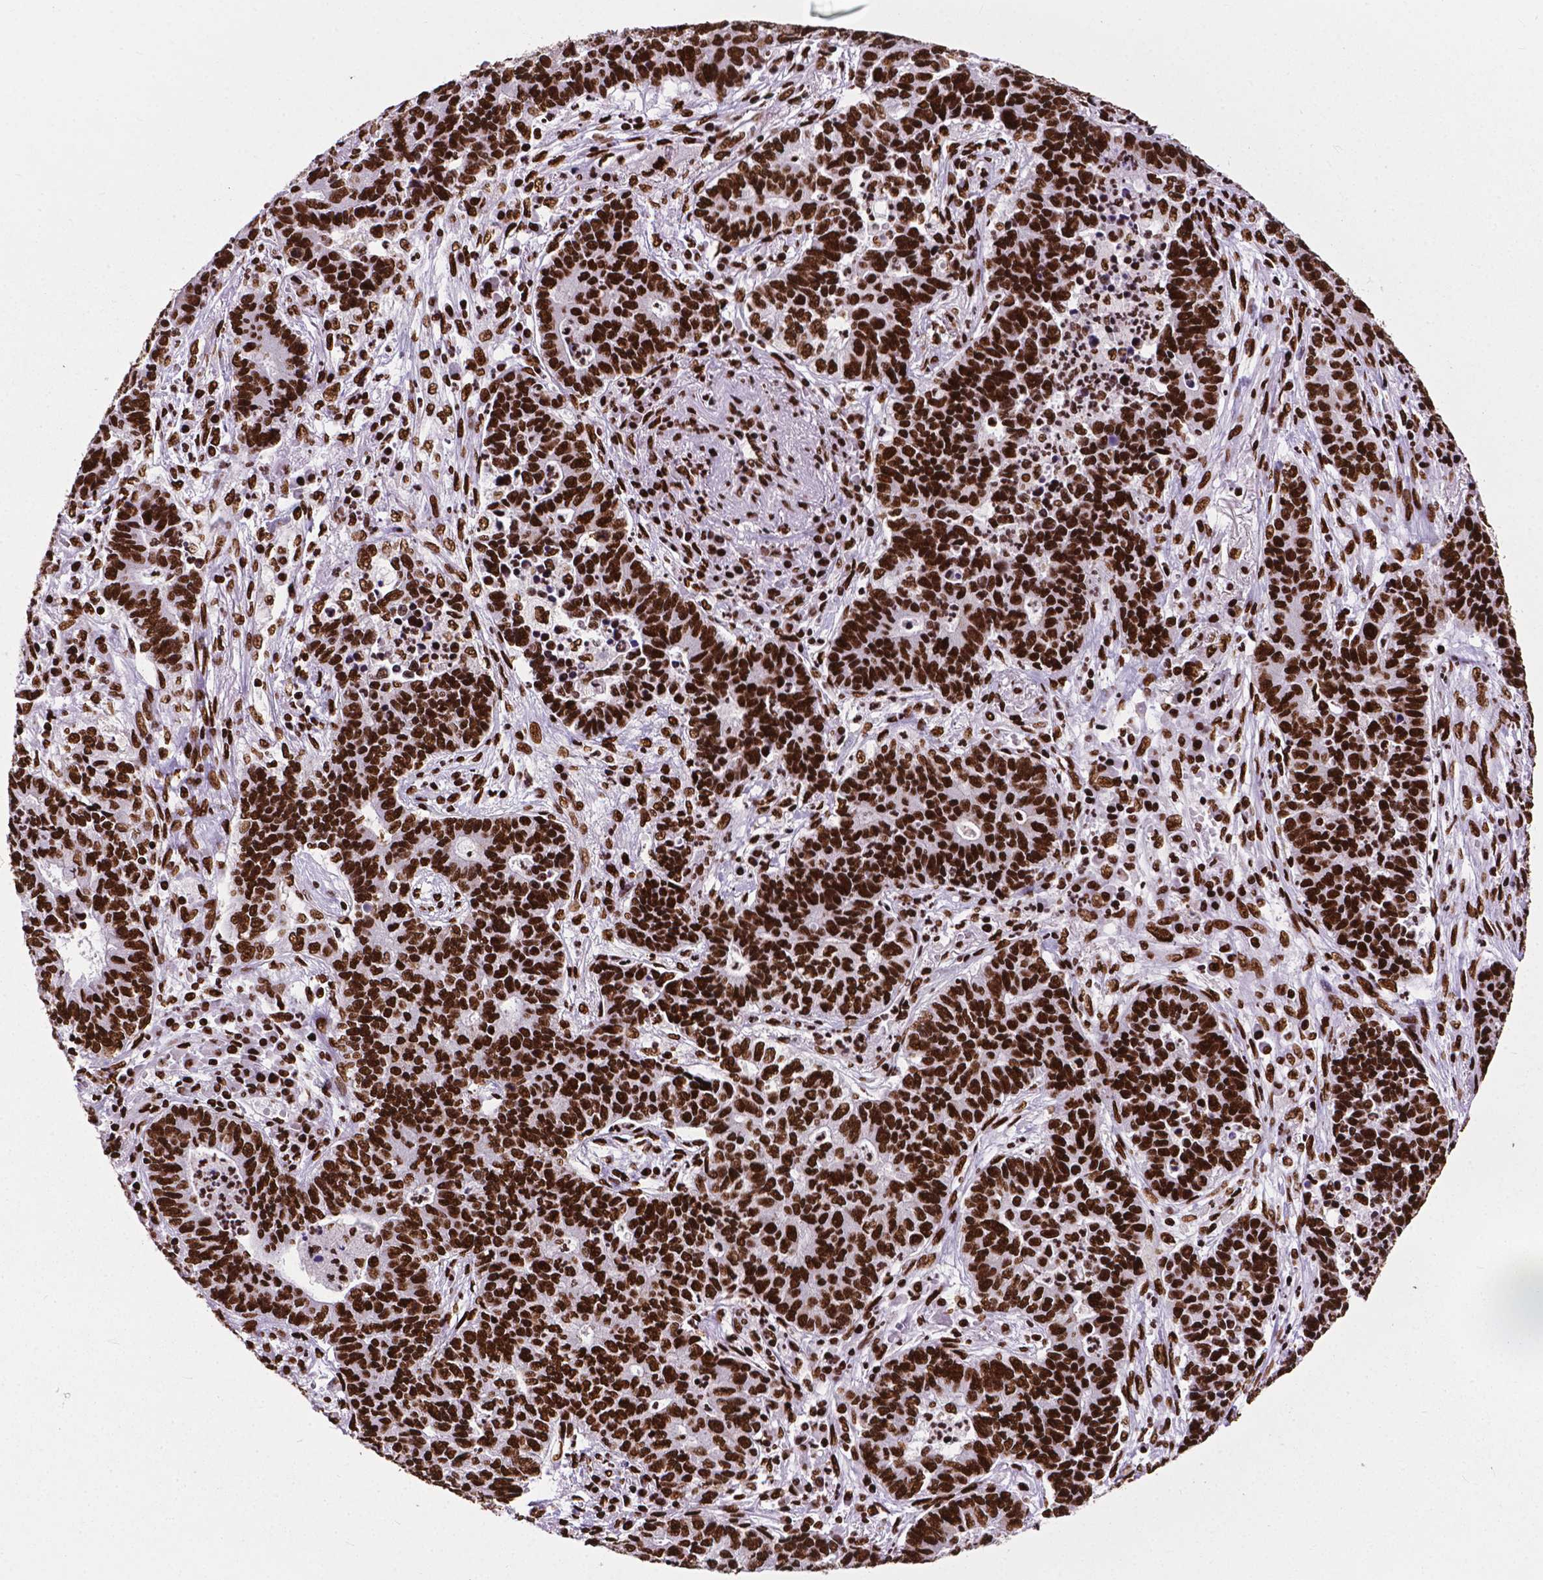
{"staining": {"intensity": "strong", "quantity": ">75%", "location": "nuclear"}, "tissue": "lung cancer", "cell_type": "Tumor cells", "image_type": "cancer", "snomed": [{"axis": "morphology", "description": "Adenocarcinoma, NOS"}, {"axis": "topography", "description": "Lung"}], "caption": "Strong nuclear staining for a protein is seen in about >75% of tumor cells of lung adenocarcinoma using immunohistochemistry (IHC).", "gene": "SMIM5", "patient": {"sex": "female", "age": 57}}